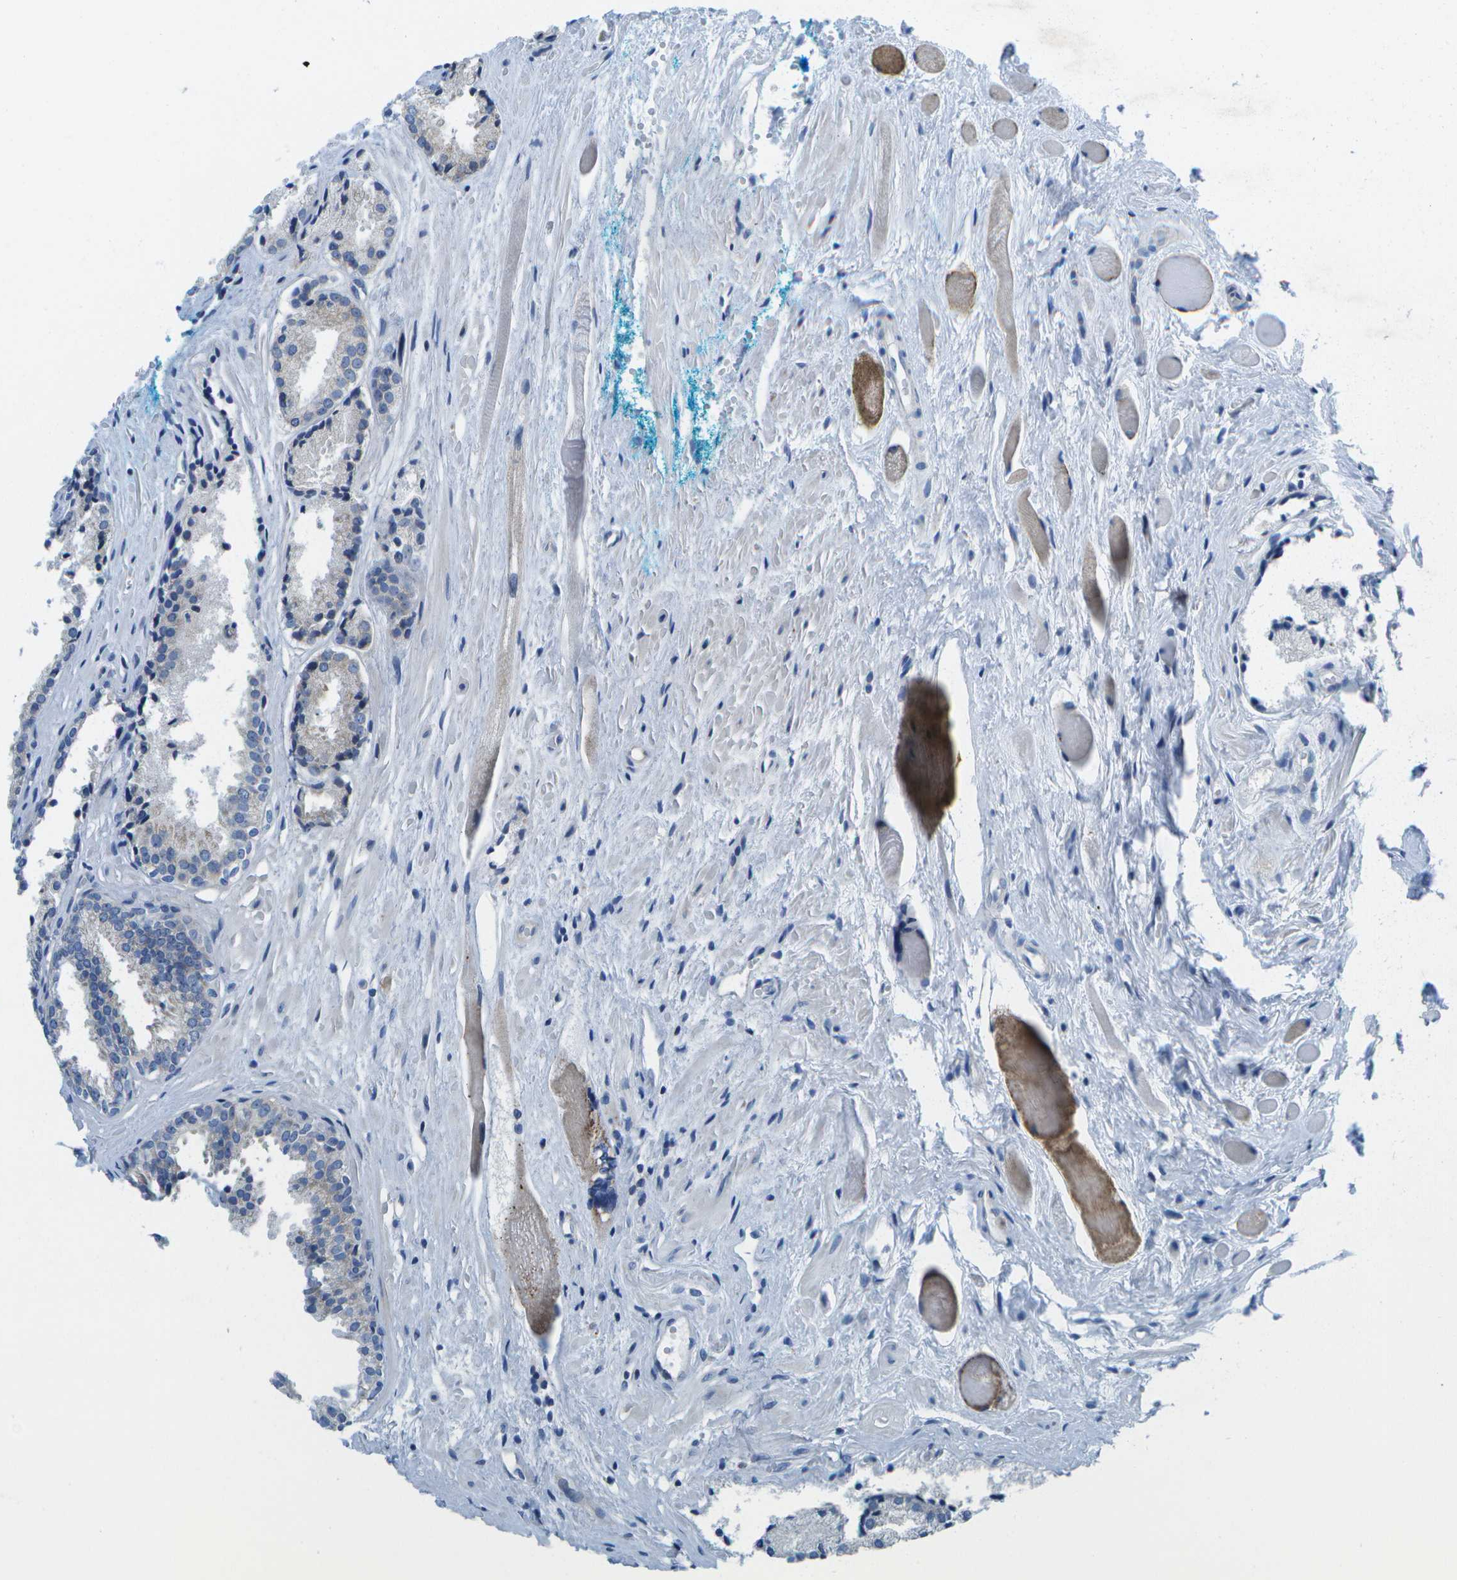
{"staining": {"intensity": "negative", "quantity": "none", "location": "none"}, "tissue": "prostate cancer", "cell_type": "Tumor cells", "image_type": "cancer", "snomed": [{"axis": "morphology", "description": "Adenocarcinoma, Low grade"}, {"axis": "topography", "description": "Prostate"}], "caption": "High magnification brightfield microscopy of adenocarcinoma (low-grade) (prostate) stained with DAB (3,3'-diaminobenzidine) (brown) and counterstained with hematoxylin (blue): tumor cells show no significant expression.", "gene": "GDF5", "patient": {"sex": "male", "age": 53}}